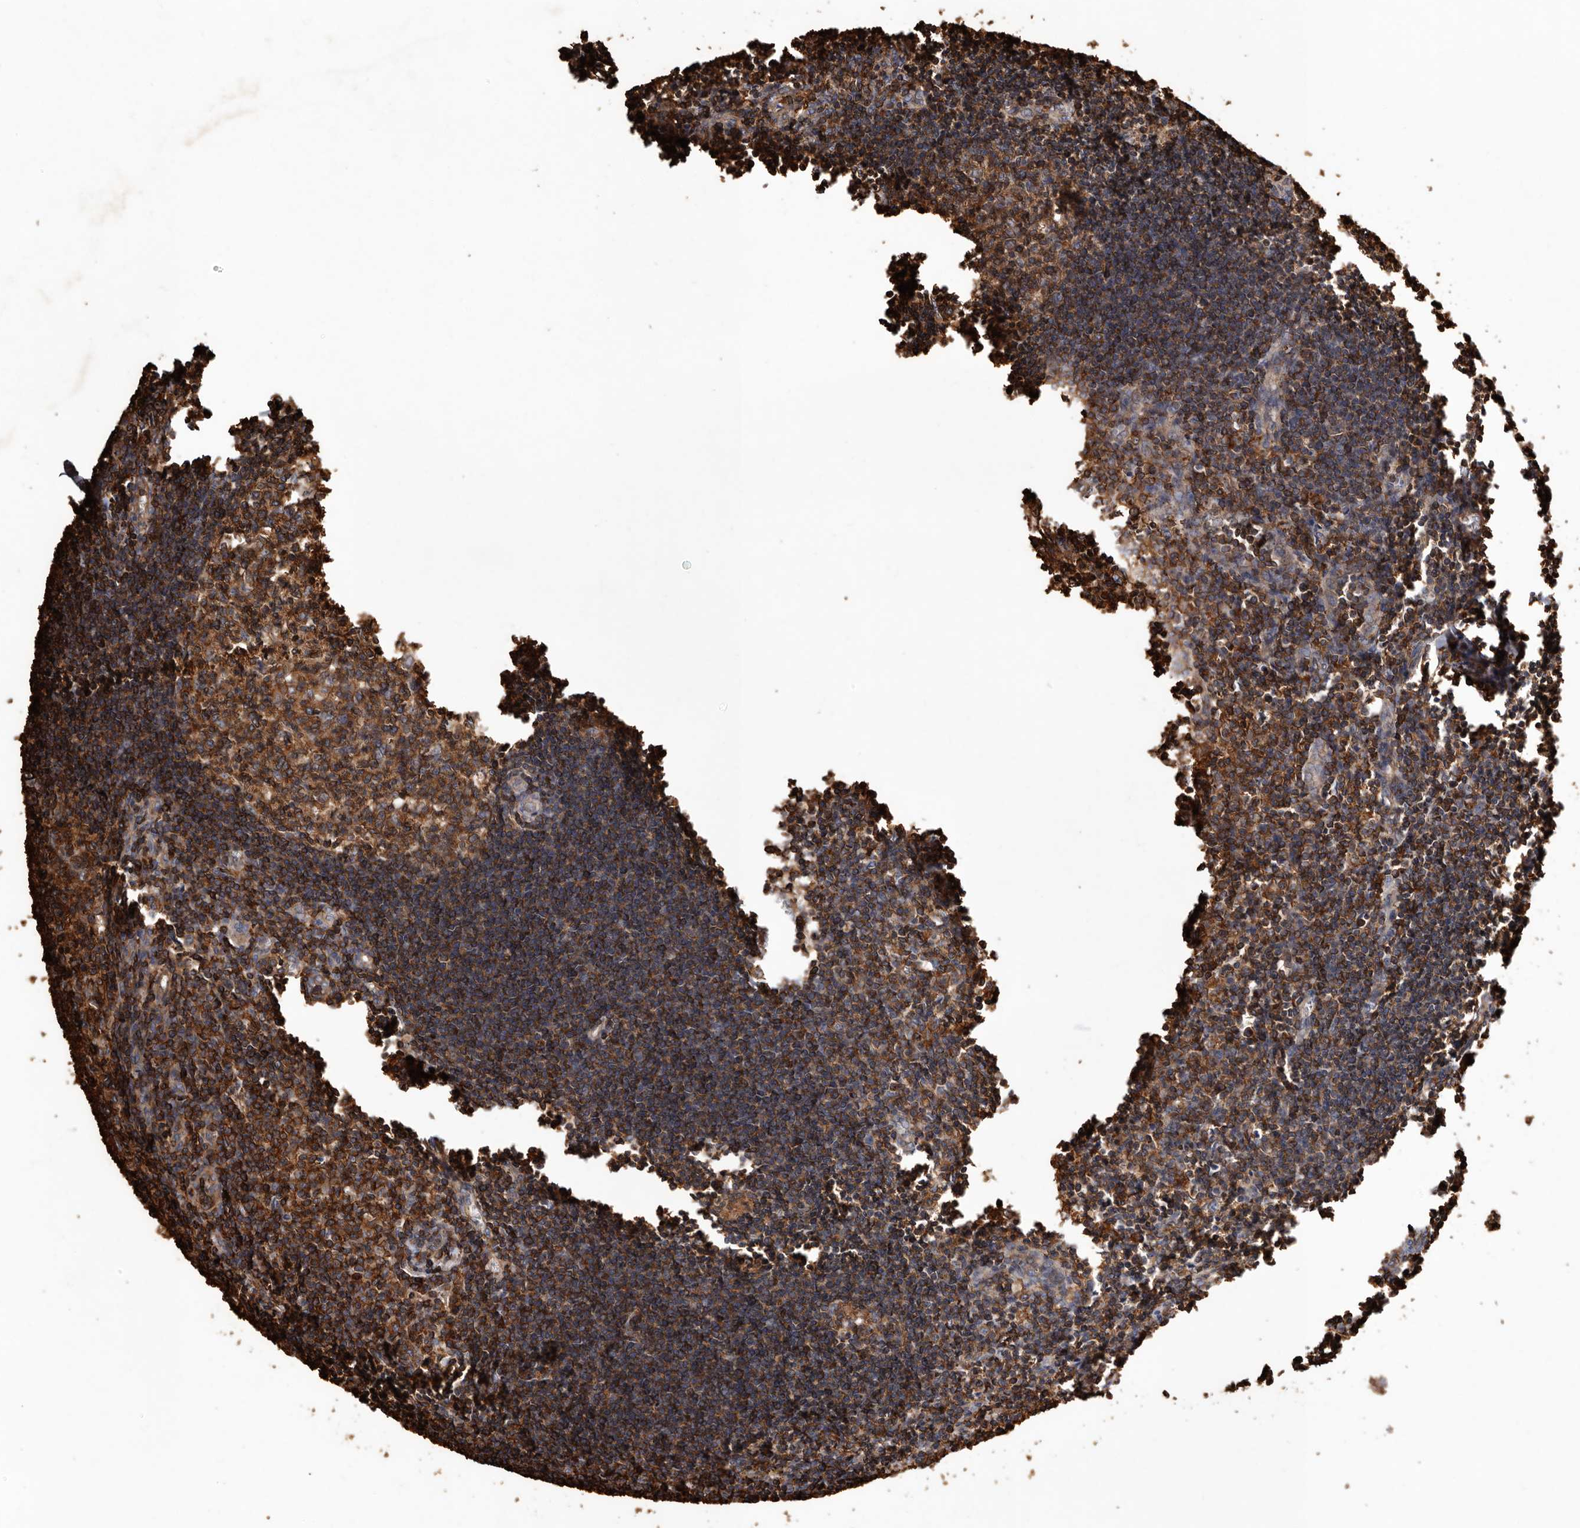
{"staining": {"intensity": "strong", "quantity": ">75%", "location": "cytoplasmic/membranous"}, "tissue": "lymph node", "cell_type": "Germinal center cells", "image_type": "normal", "snomed": [{"axis": "morphology", "description": "Normal tissue, NOS"}, {"axis": "morphology", "description": "Malignant melanoma, Metastatic site"}, {"axis": "topography", "description": "Lymph node"}], "caption": "Brown immunohistochemical staining in benign human lymph node displays strong cytoplasmic/membranous positivity in about >75% of germinal center cells.", "gene": "COQ8B", "patient": {"sex": "male", "age": 41}}